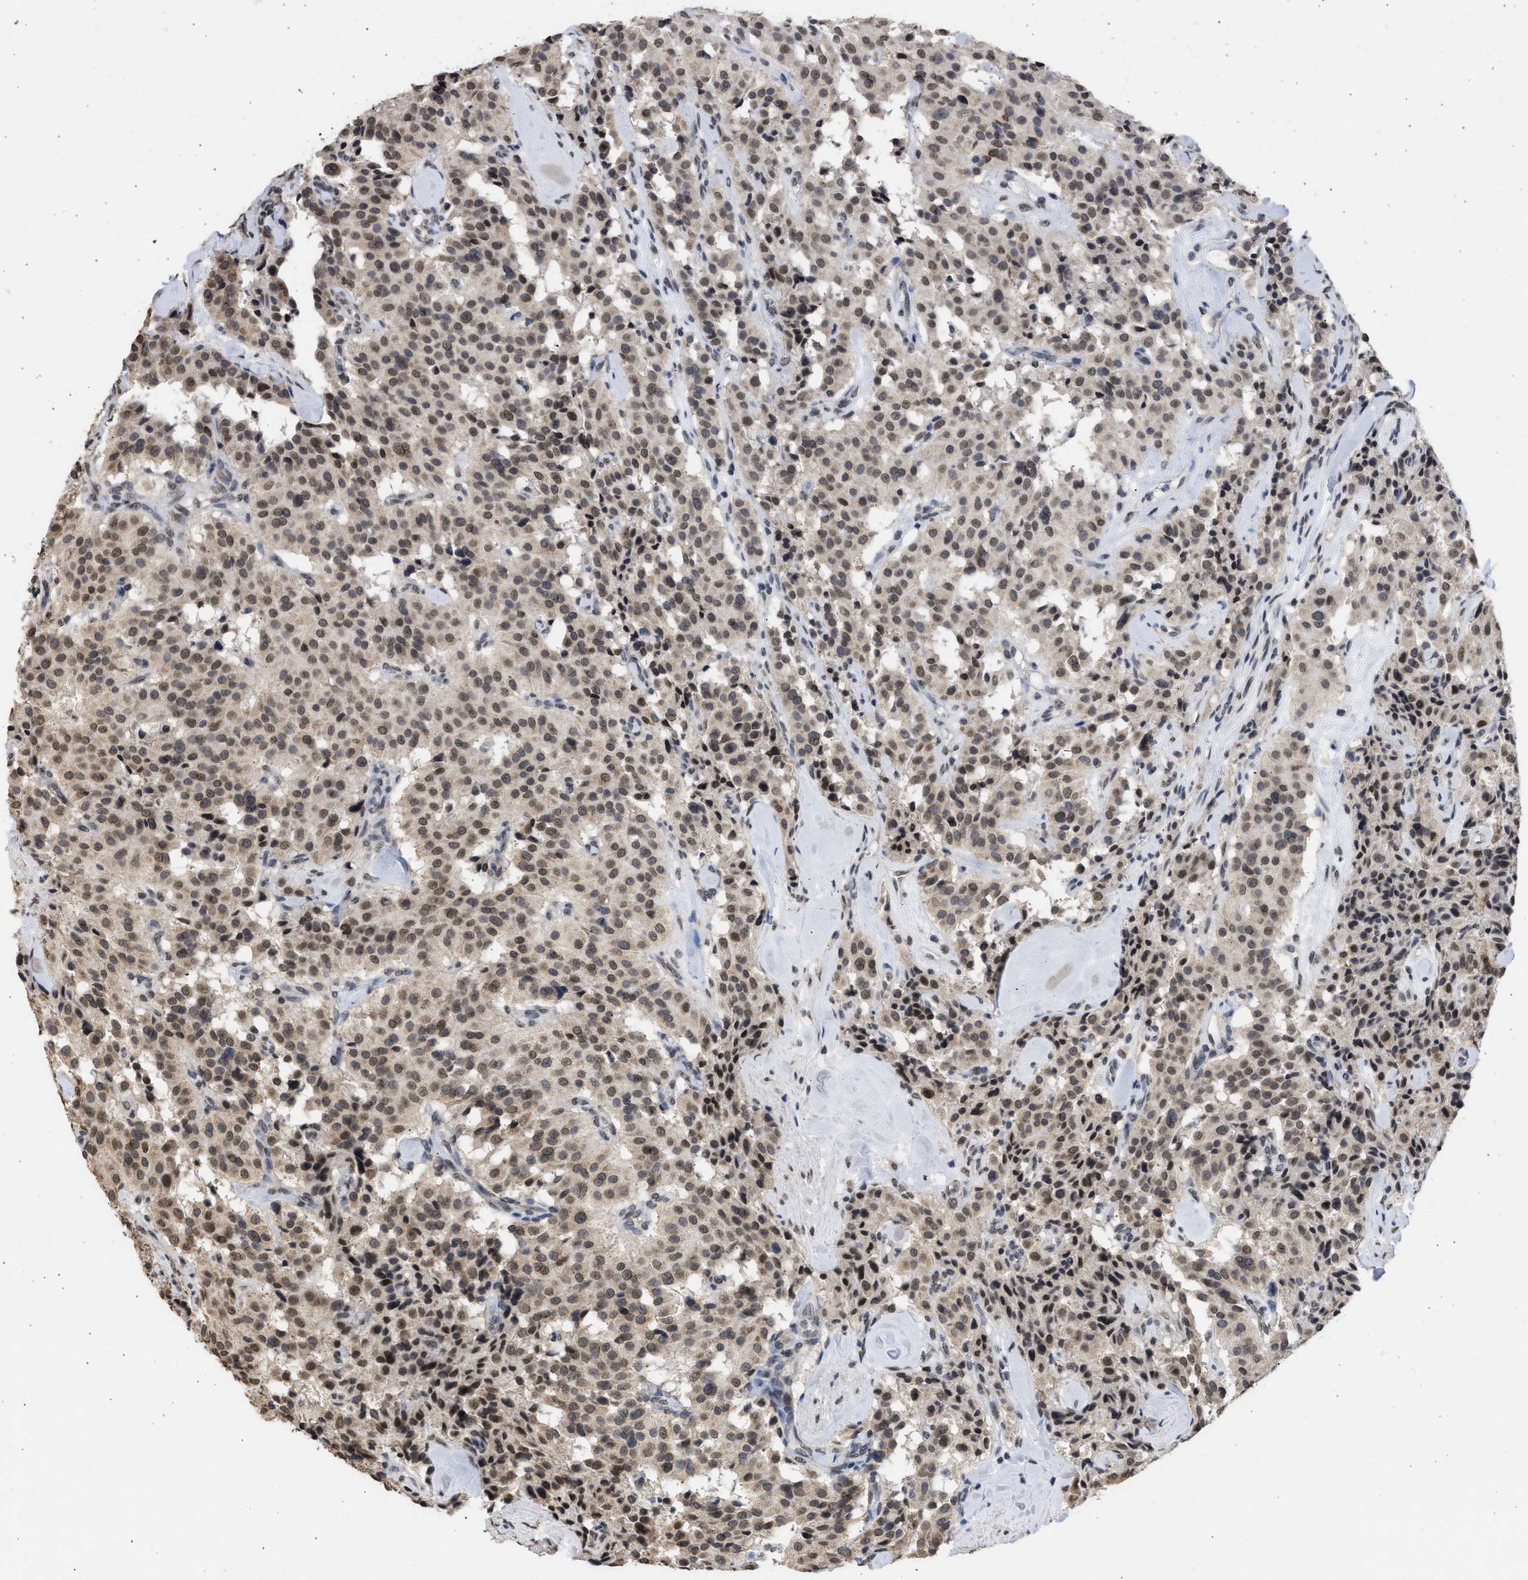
{"staining": {"intensity": "moderate", "quantity": ">75%", "location": "cytoplasmic/membranous"}, "tissue": "carcinoid", "cell_type": "Tumor cells", "image_type": "cancer", "snomed": [{"axis": "morphology", "description": "Carcinoid, malignant, NOS"}, {"axis": "topography", "description": "Lung"}], "caption": "Carcinoid (malignant) stained with a brown dye displays moderate cytoplasmic/membranous positive positivity in about >75% of tumor cells.", "gene": "NUP35", "patient": {"sex": "male", "age": 30}}